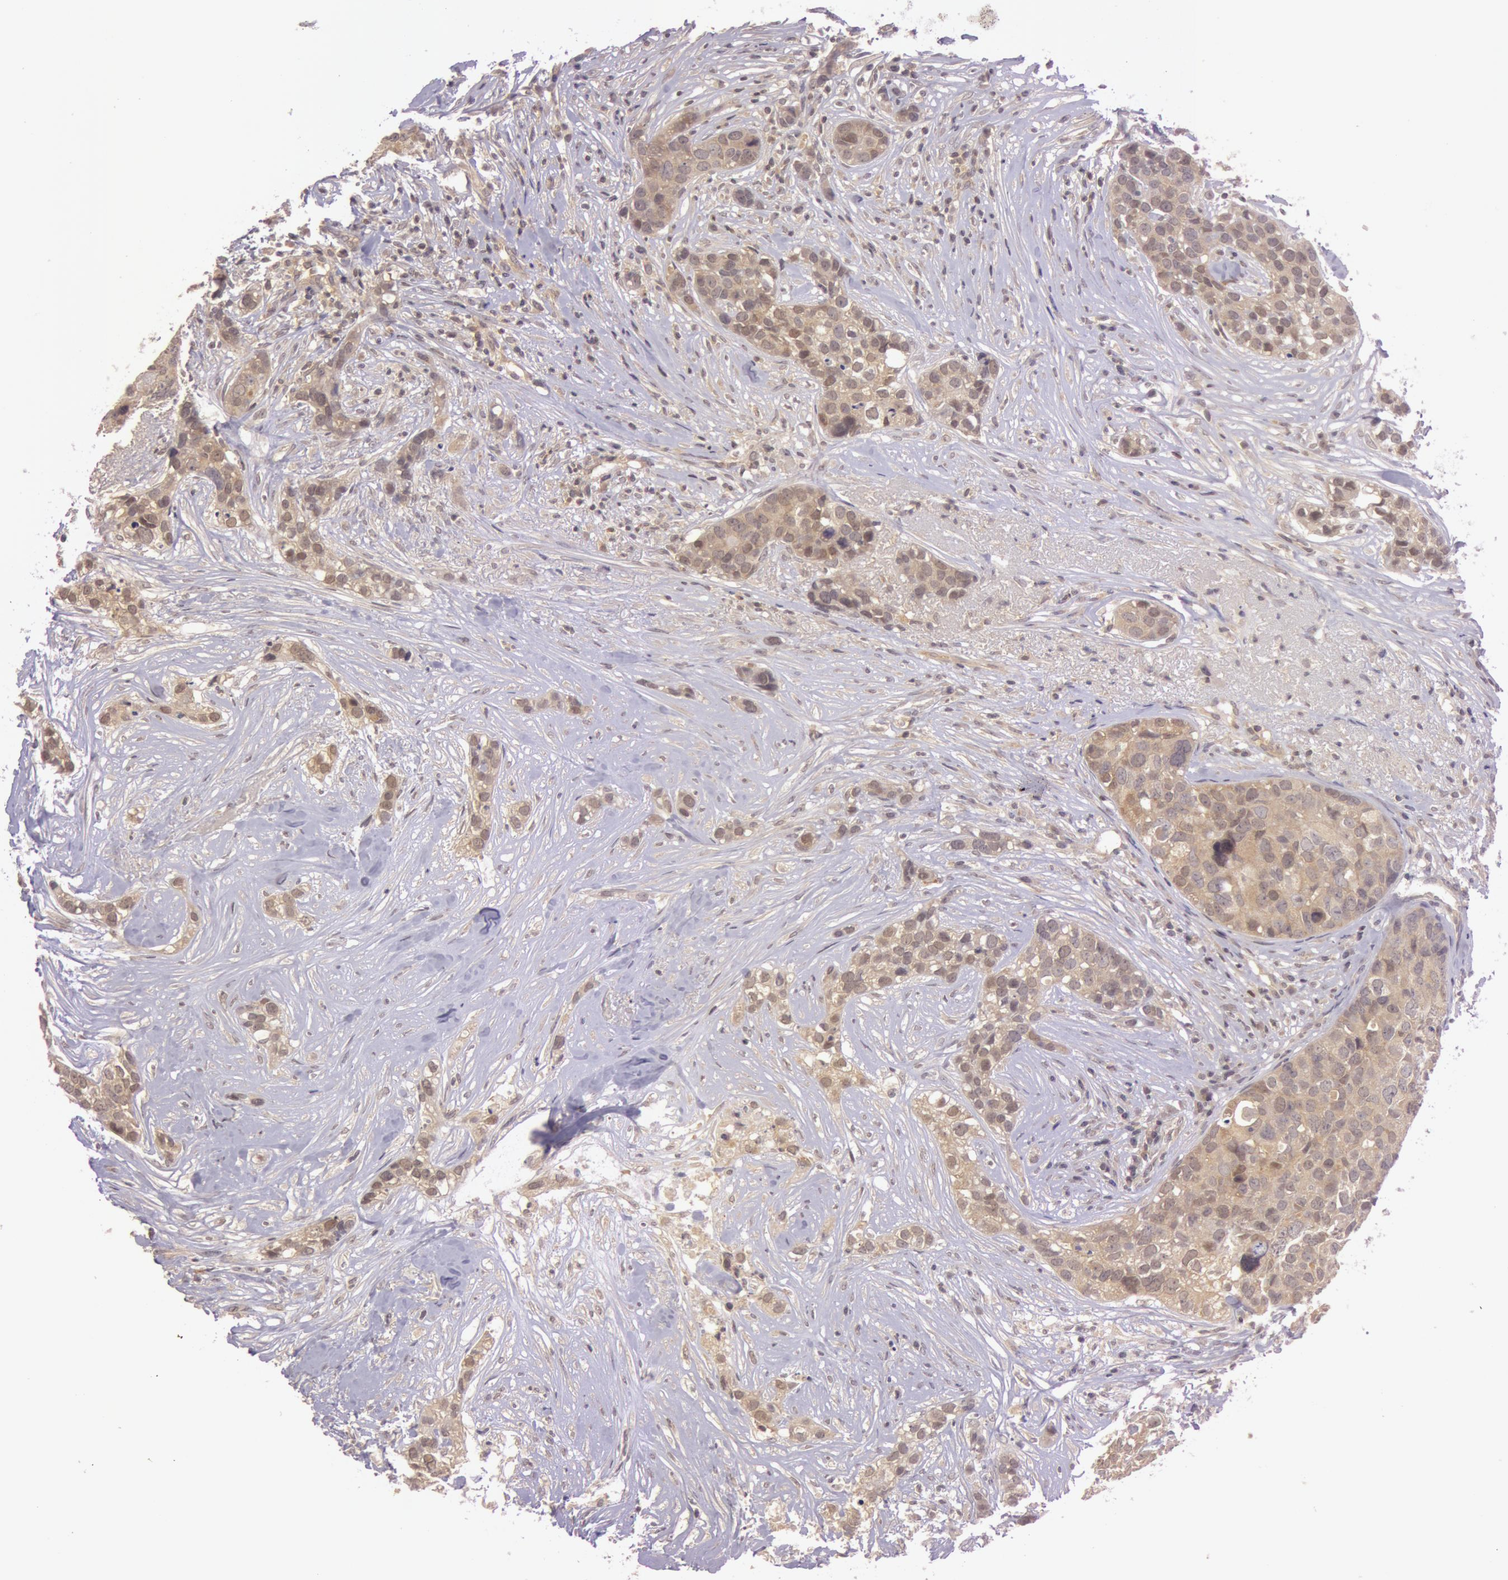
{"staining": {"intensity": "moderate", "quantity": ">75%", "location": "cytoplasmic/membranous"}, "tissue": "breast cancer", "cell_type": "Tumor cells", "image_type": "cancer", "snomed": [{"axis": "morphology", "description": "Duct carcinoma"}, {"axis": "topography", "description": "Breast"}], "caption": "Protein analysis of breast cancer tissue displays moderate cytoplasmic/membranous positivity in about >75% of tumor cells.", "gene": "ATG2B", "patient": {"sex": "female", "age": 91}}